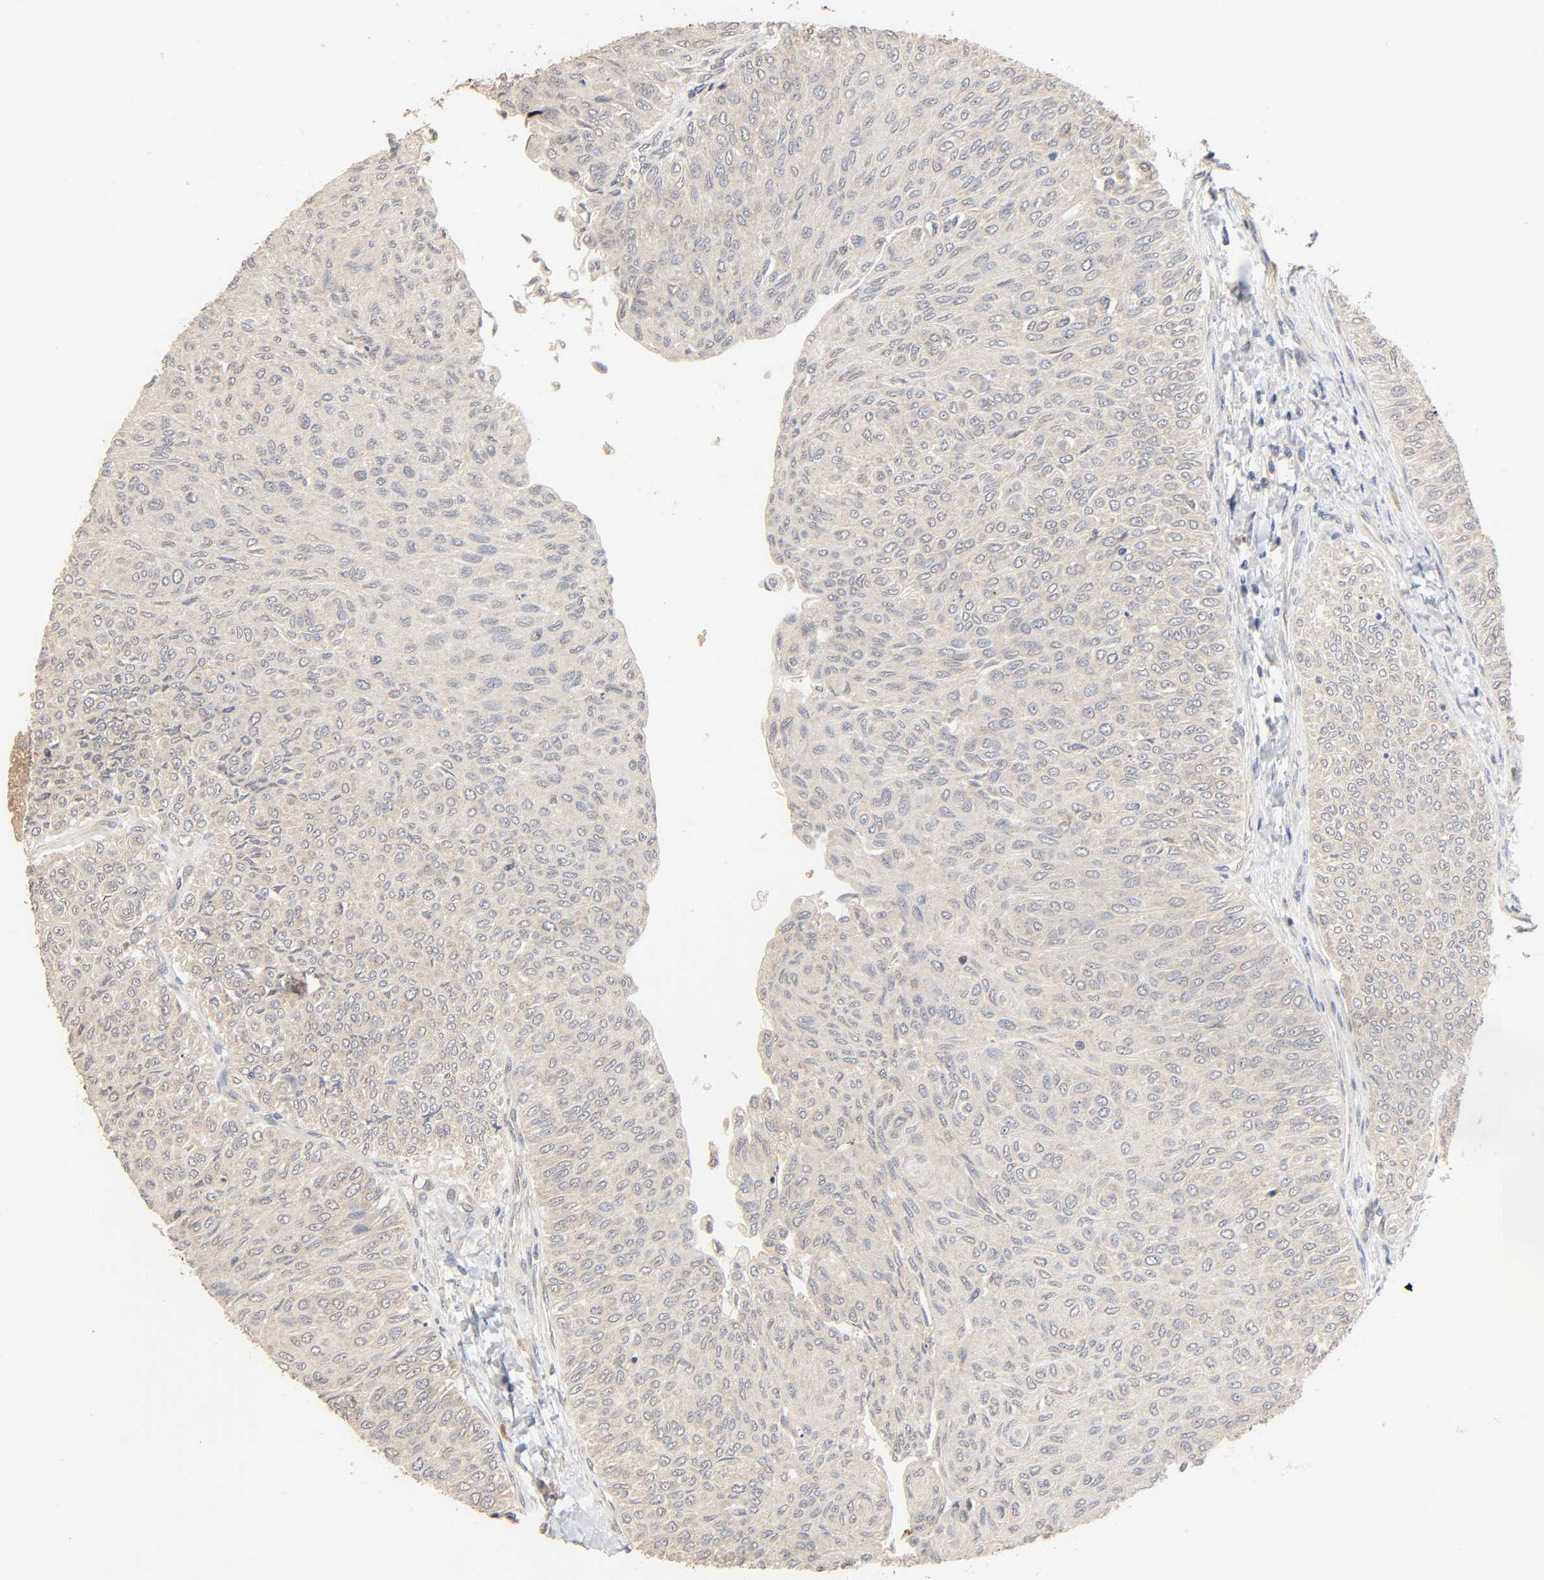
{"staining": {"intensity": "weak", "quantity": "25%-75%", "location": "cytoplasmic/membranous"}, "tissue": "urothelial cancer", "cell_type": "Tumor cells", "image_type": "cancer", "snomed": [{"axis": "morphology", "description": "Urothelial carcinoma, Low grade"}, {"axis": "topography", "description": "Urinary bladder"}], "caption": "This image reveals immunohistochemistry (IHC) staining of human urothelial cancer, with low weak cytoplasmic/membranous staining in approximately 25%-75% of tumor cells.", "gene": "NEMF", "patient": {"sex": "male", "age": 78}}